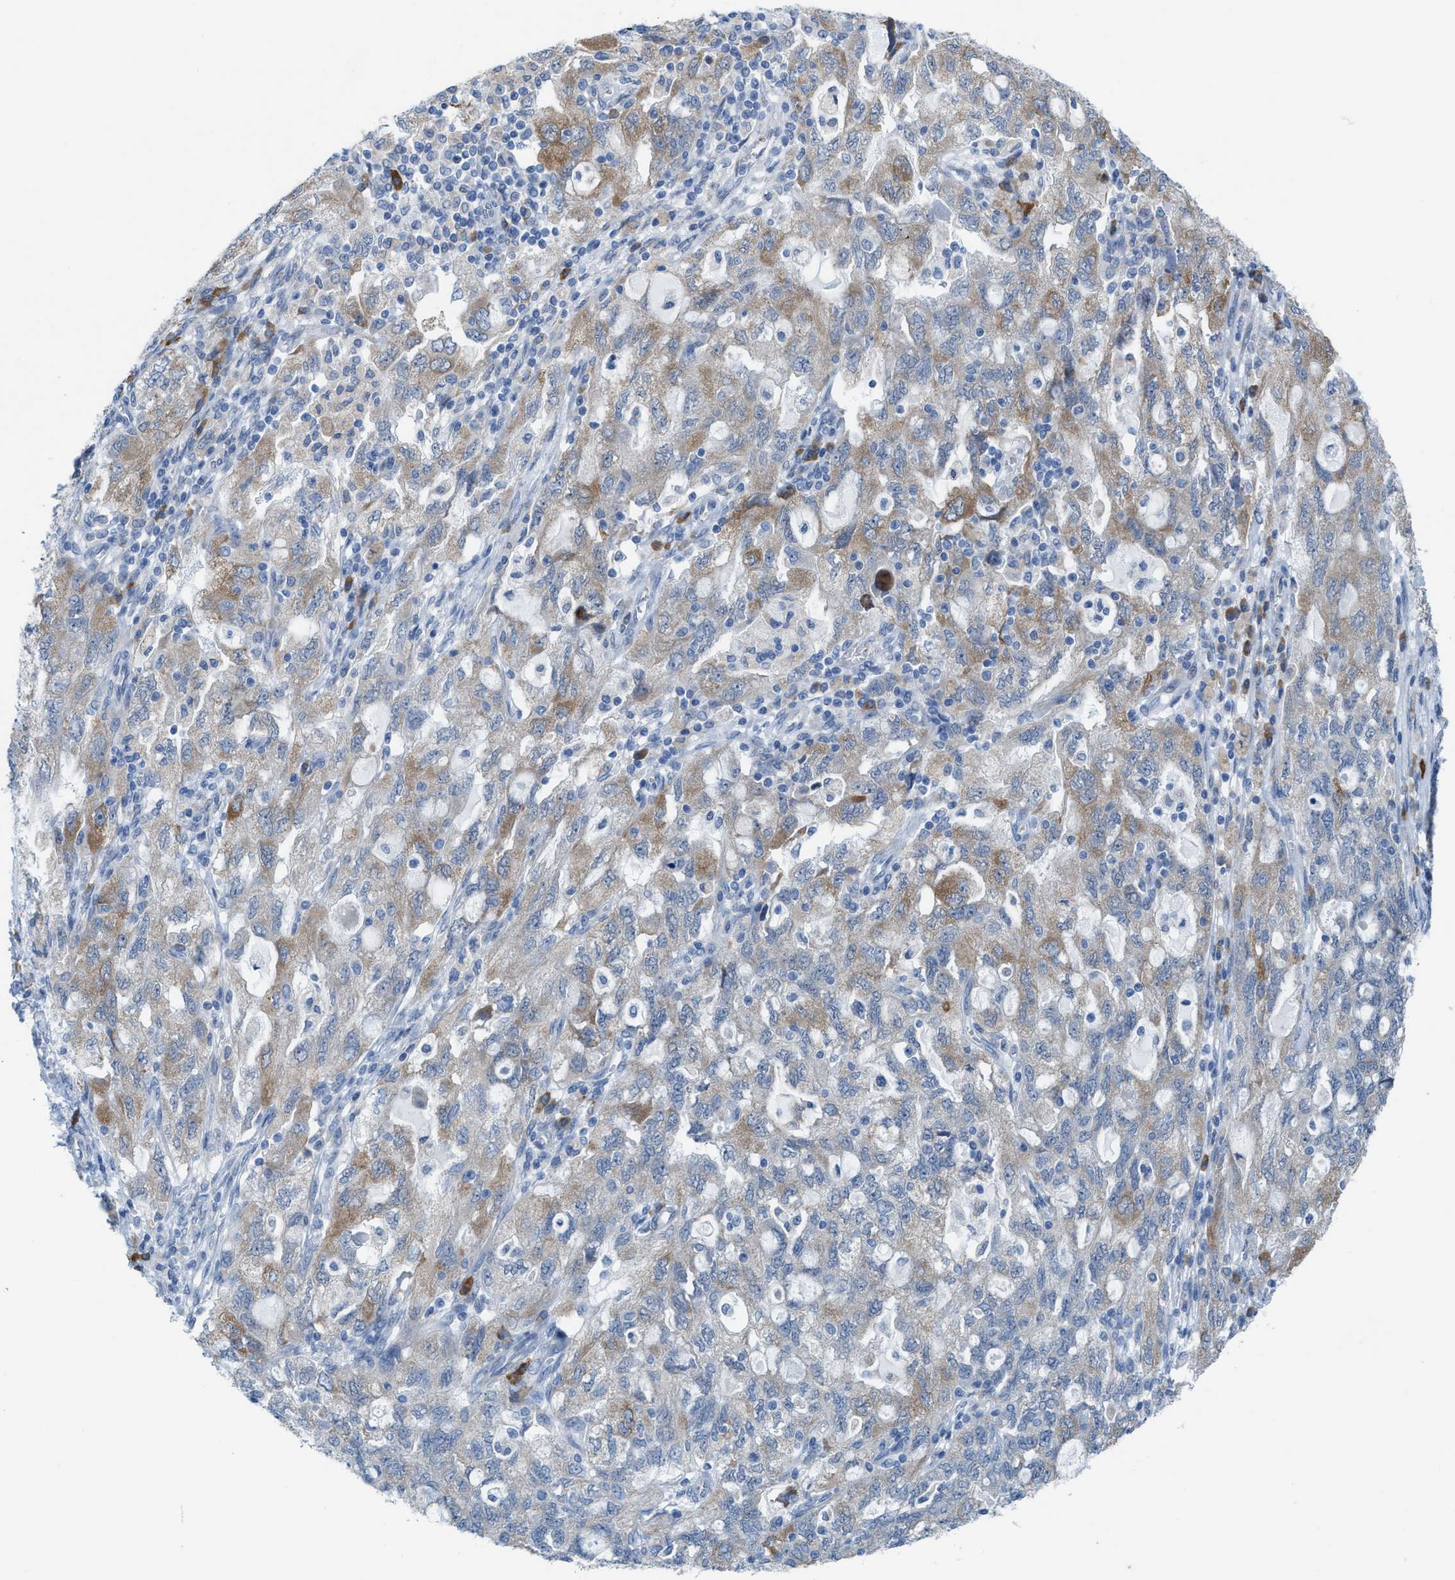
{"staining": {"intensity": "moderate", "quantity": "<25%", "location": "cytoplasmic/membranous"}, "tissue": "ovarian cancer", "cell_type": "Tumor cells", "image_type": "cancer", "snomed": [{"axis": "morphology", "description": "Carcinoma, NOS"}, {"axis": "morphology", "description": "Cystadenocarcinoma, serous, NOS"}, {"axis": "topography", "description": "Ovary"}], "caption": "High-power microscopy captured an immunohistochemistry micrograph of ovarian cancer (carcinoma), revealing moderate cytoplasmic/membranous expression in approximately <25% of tumor cells.", "gene": "KIFC3", "patient": {"sex": "female", "age": 69}}